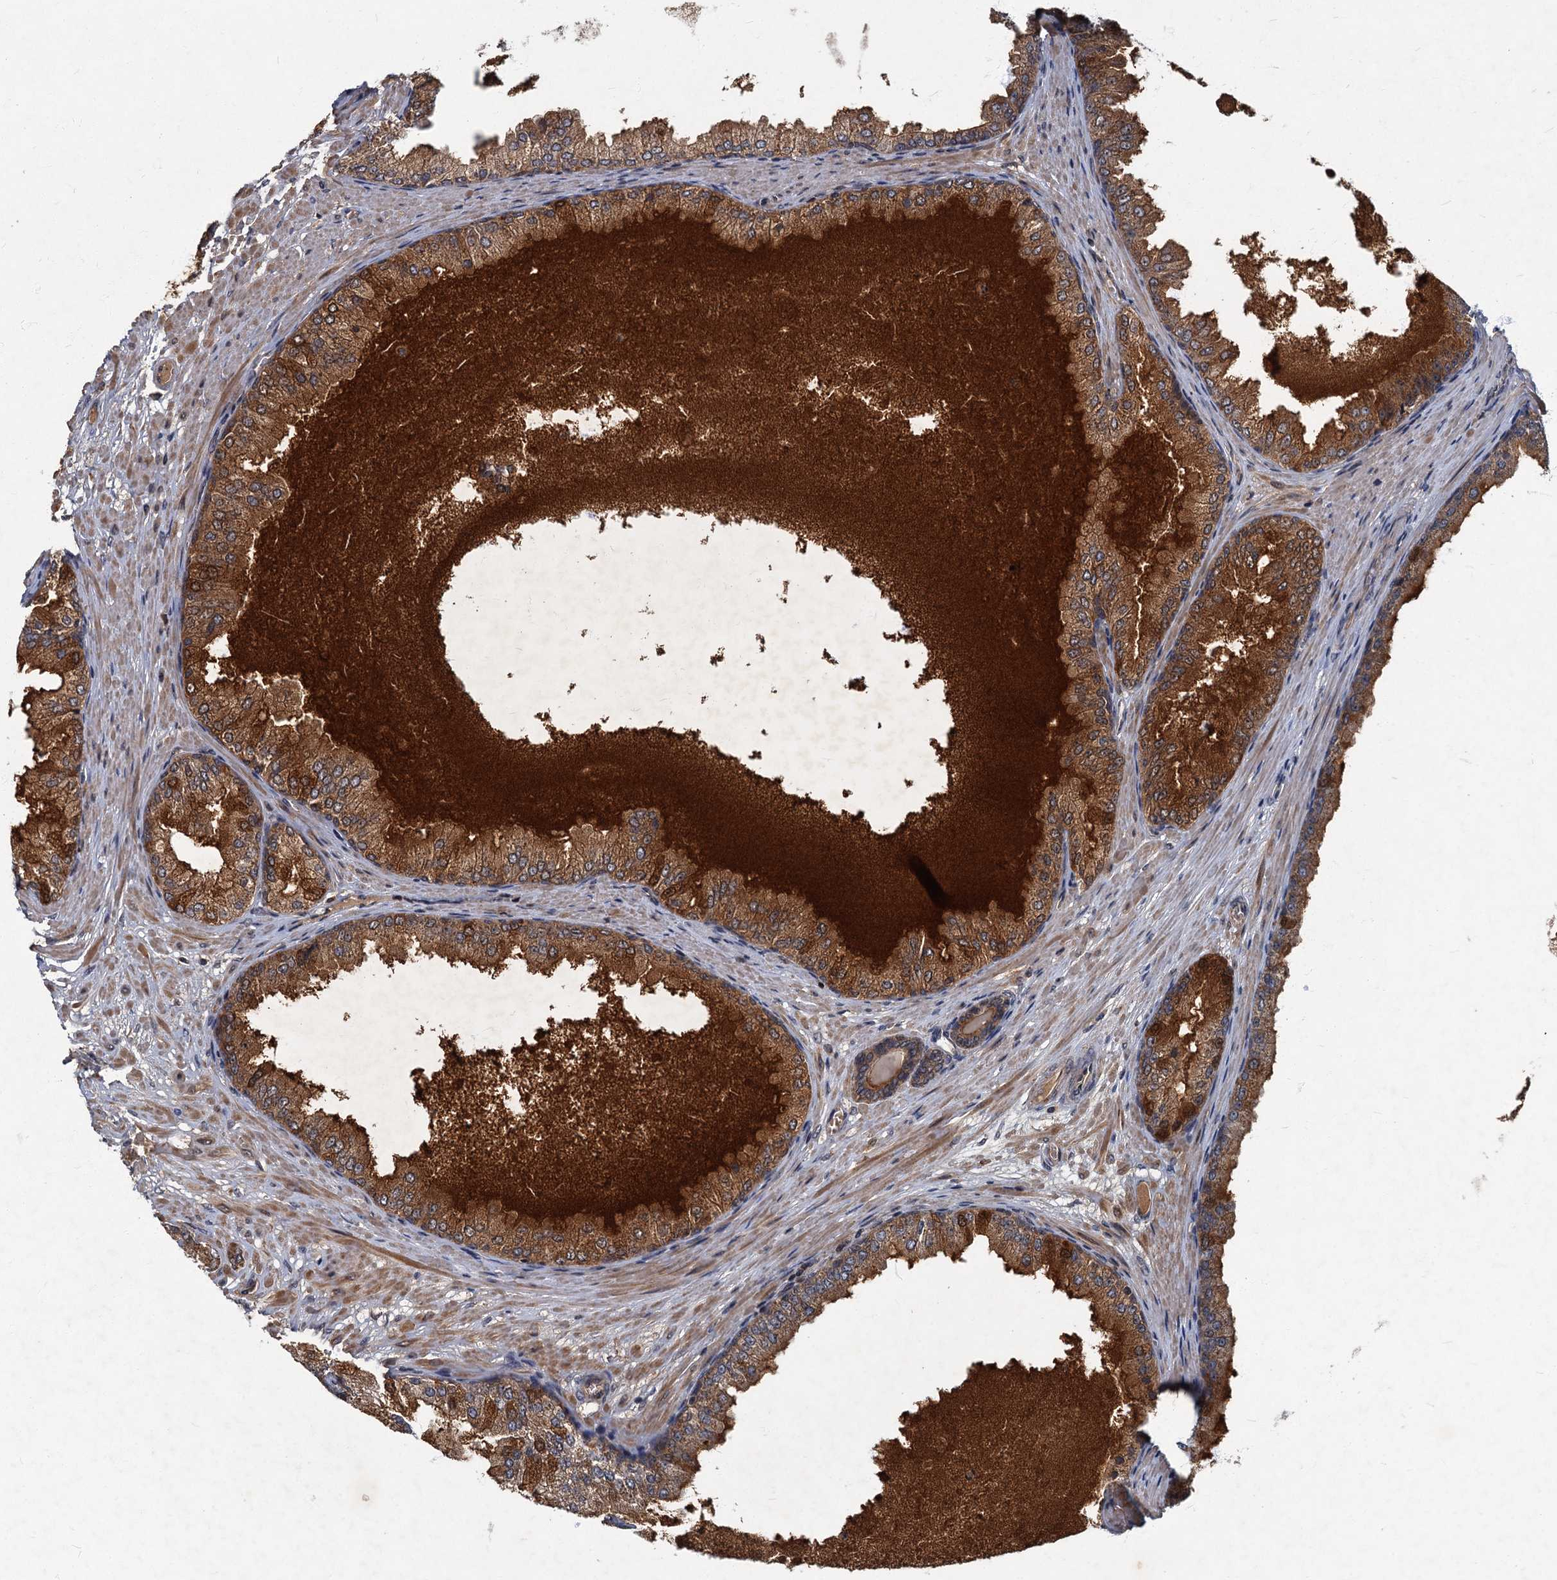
{"staining": {"intensity": "moderate", "quantity": ">75%", "location": "cytoplasmic/membranous"}, "tissue": "prostate cancer", "cell_type": "Tumor cells", "image_type": "cancer", "snomed": [{"axis": "morphology", "description": "Adenocarcinoma, Low grade"}, {"axis": "topography", "description": "Prostate"}], "caption": "Immunohistochemical staining of prostate adenocarcinoma (low-grade) demonstrates medium levels of moderate cytoplasmic/membranous expression in about >75% of tumor cells.", "gene": "SLC11A2", "patient": {"sex": "male", "age": 63}}